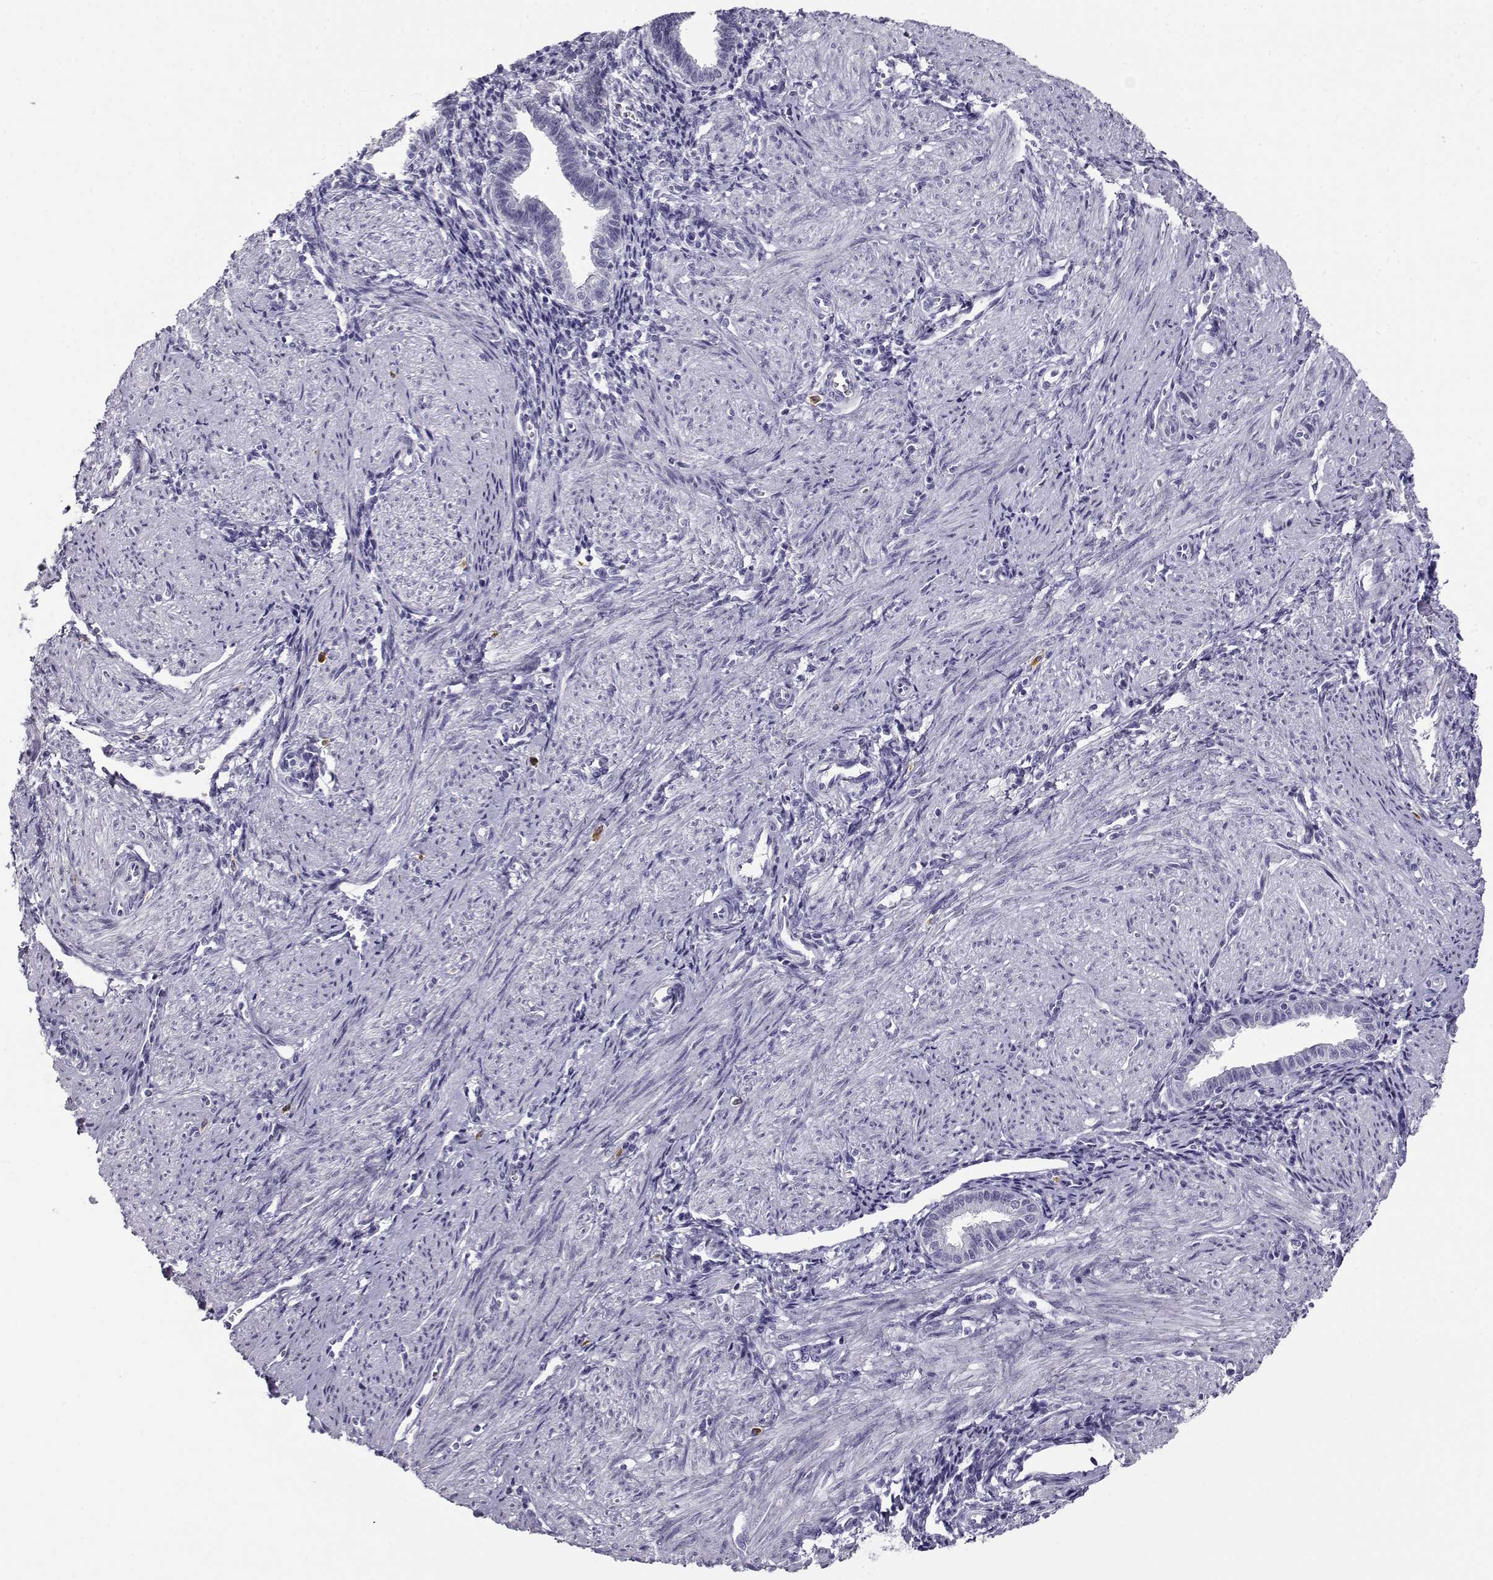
{"staining": {"intensity": "negative", "quantity": "none", "location": "none"}, "tissue": "endometrium", "cell_type": "Cells in endometrial stroma", "image_type": "normal", "snomed": [{"axis": "morphology", "description": "Normal tissue, NOS"}, {"axis": "topography", "description": "Endometrium"}], "caption": "Cells in endometrial stroma show no significant protein staining in unremarkable endometrium. (DAB (3,3'-diaminobenzidine) IHC with hematoxylin counter stain).", "gene": "CABS1", "patient": {"sex": "female", "age": 37}}